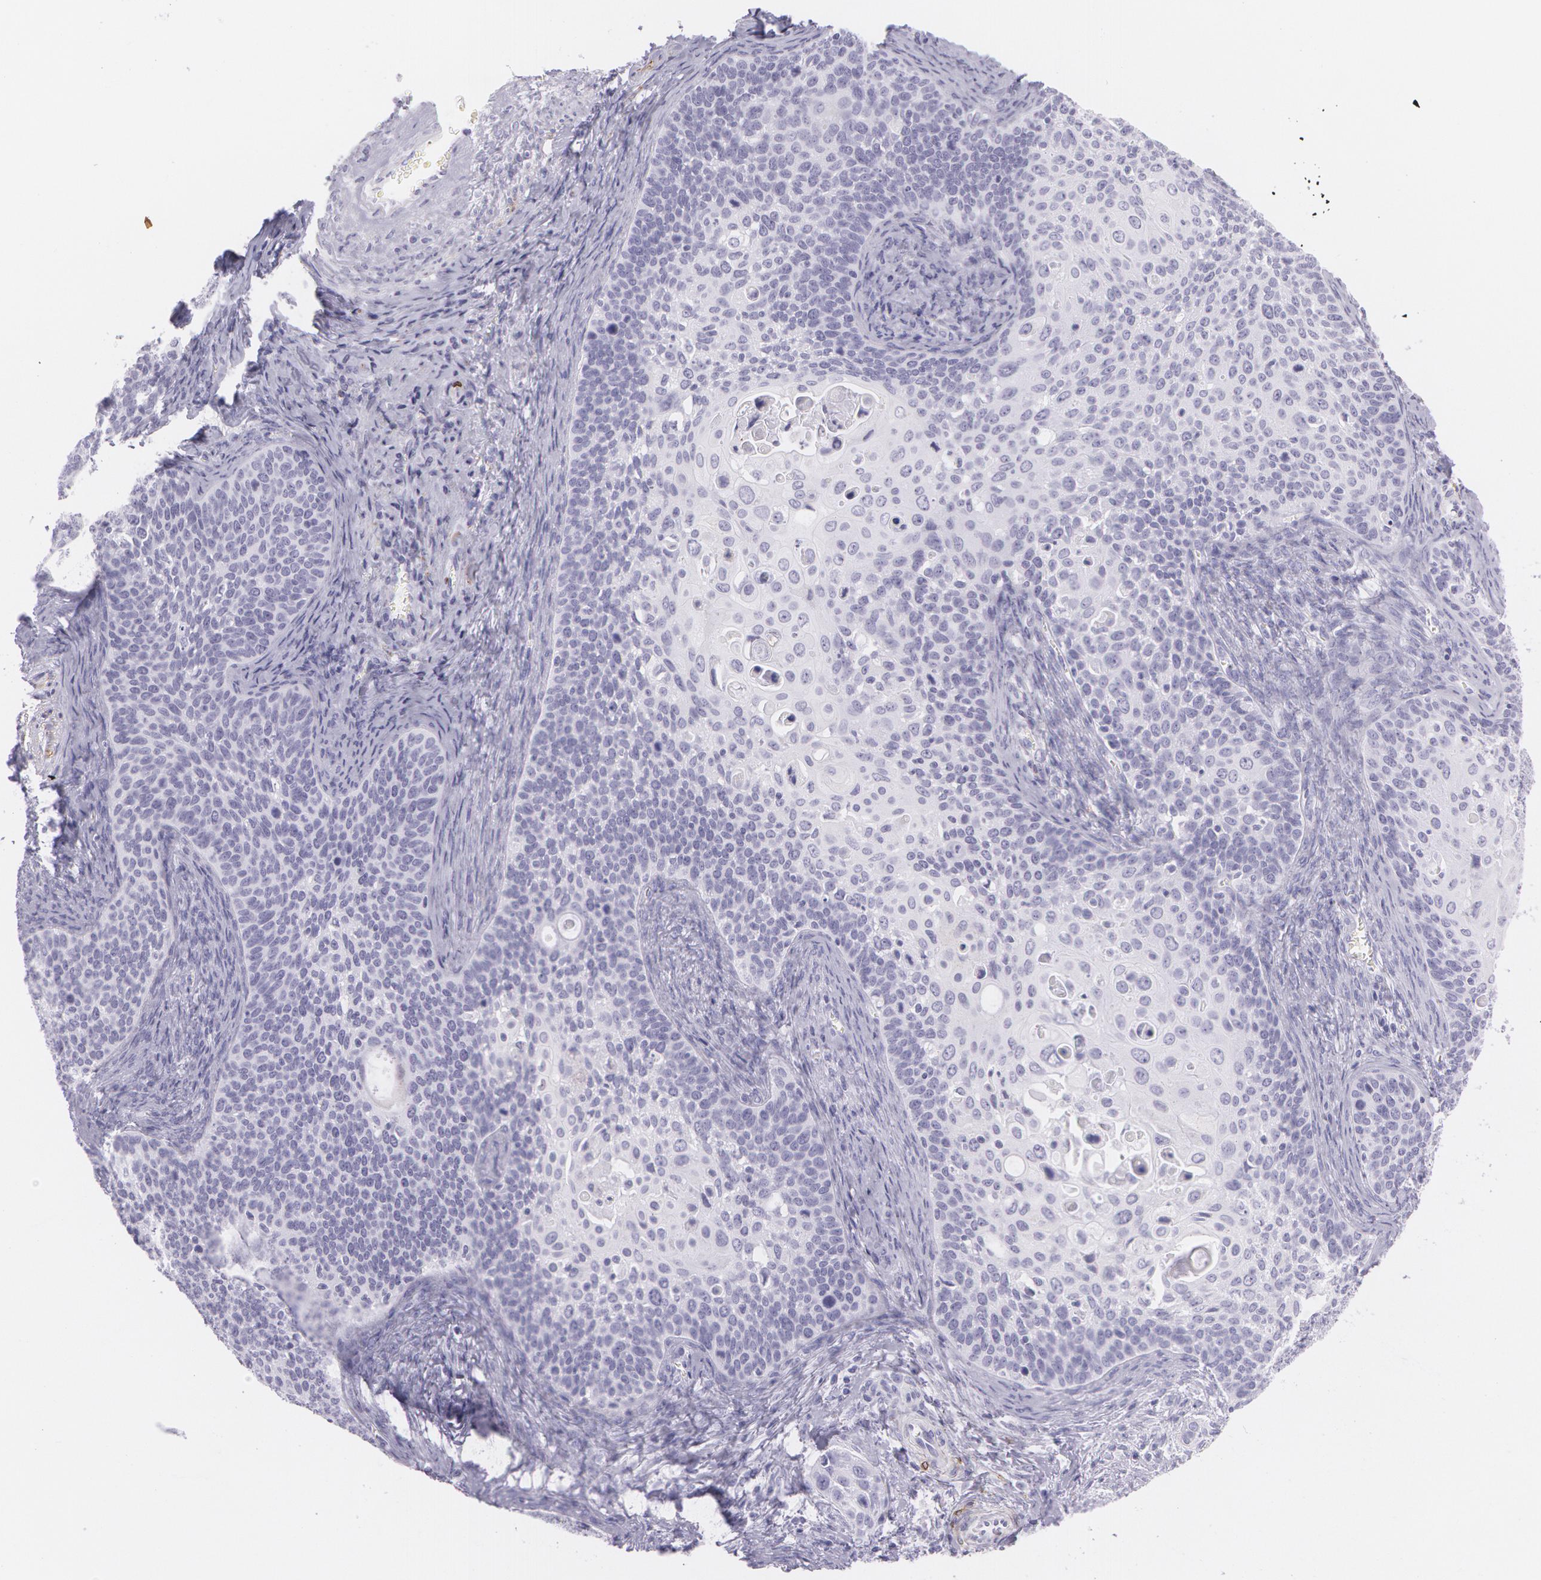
{"staining": {"intensity": "negative", "quantity": "none", "location": "none"}, "tissue": "cervical cancer", "cell_type": "Tumor cells", "image_type": "cancer", "snomed": [{"axis": "morphology", "description": "Squamous cell carcinoma, NOS"}, {"axis": "topography", "description": "Cervix"}], "caption": "Histopathology image shows no protein expression in tumor cells of squamous cell carcinoma (cervical) tissue.", "gene": "SNCG", "patient": {"sex": "female", "age": 33}}